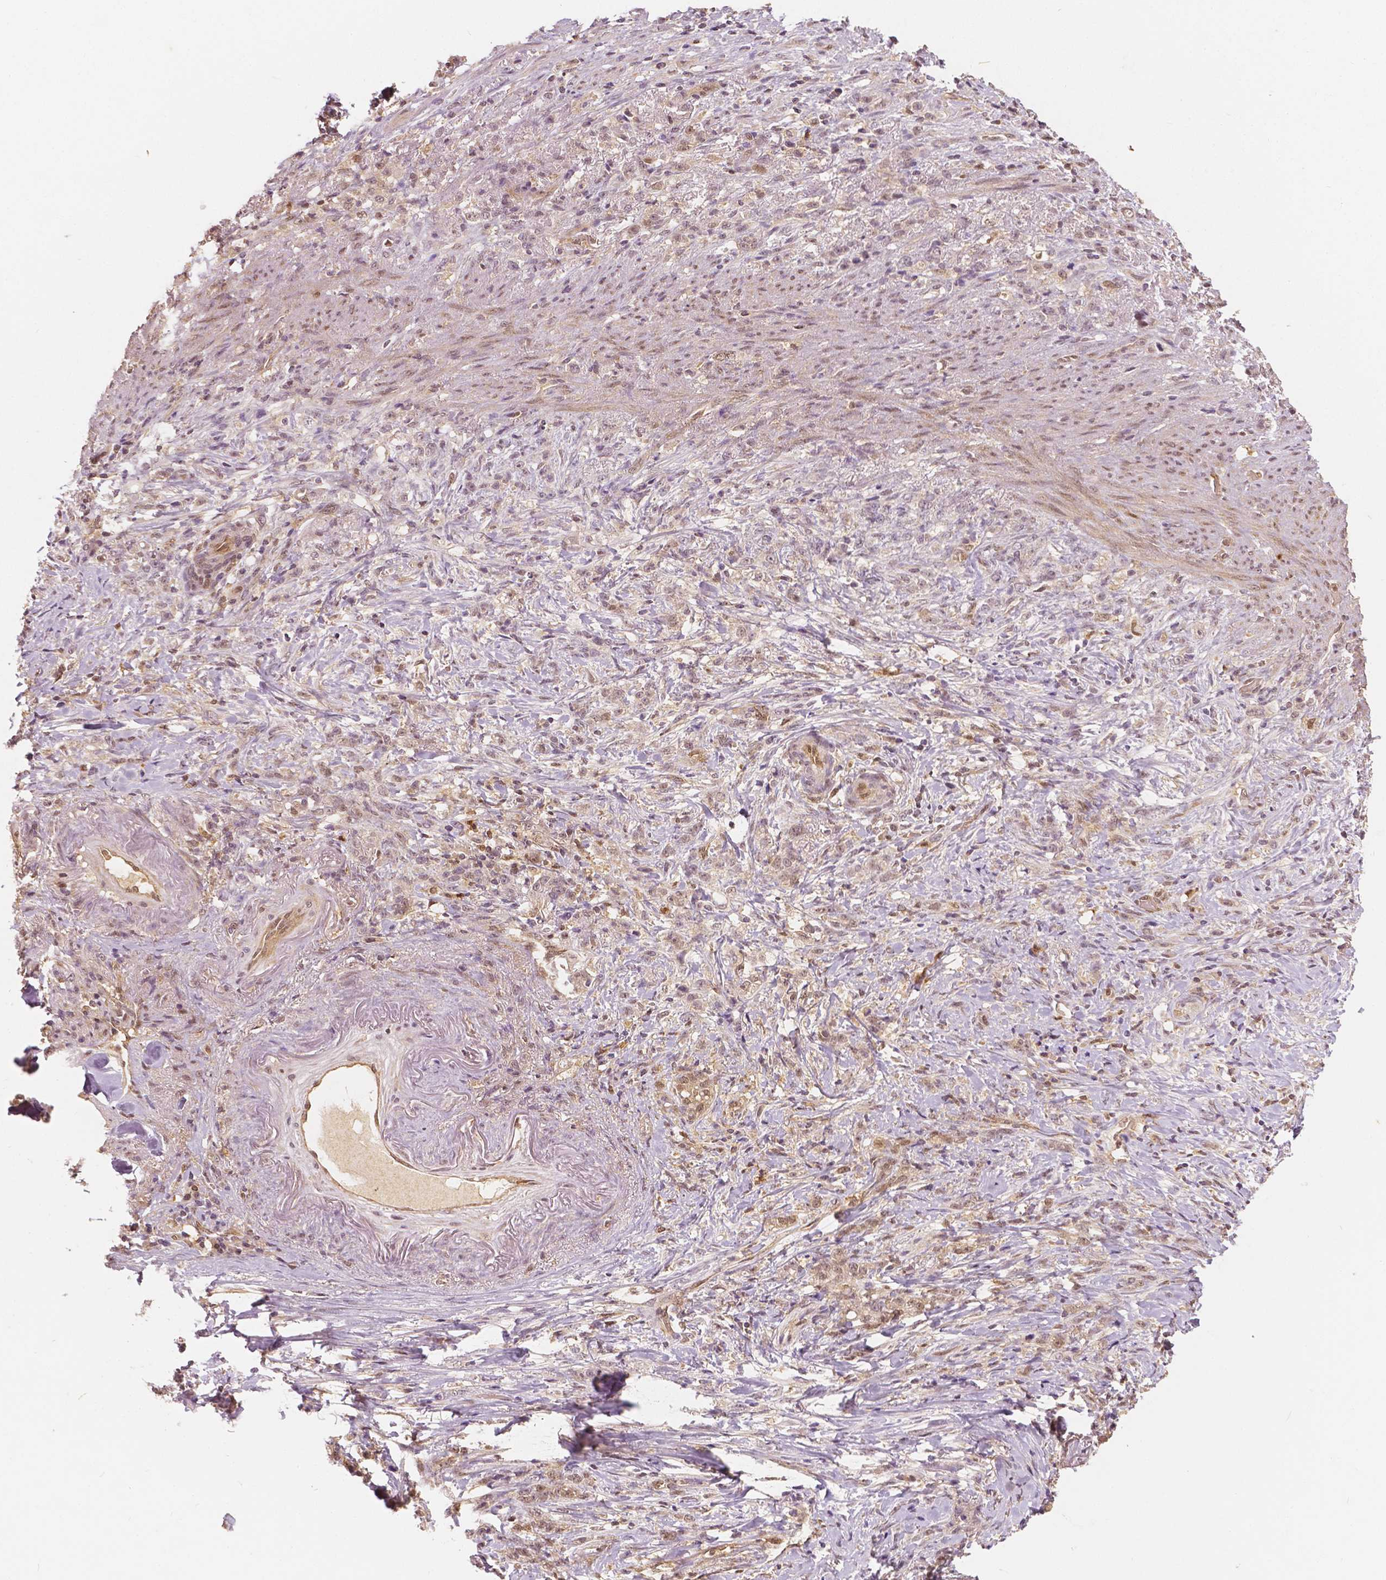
{"staining": {"intensity": "weak", "quantity": ">75%", "location": "cytoplasmic/membranous,nuclear"}, "tissue": "stomach cancer", "cell_type": "Tumor cells", "image_type": "cancer", "snomed": [{"axis": "morphology", "description": "Adenocarcinoma, NOS"}, {"axis": "topography", "description": "Stomach, lower"}], "caption": "Adenocarcinoma (stomach) was stained to show a protein in brown. There is low levels of weak cytoplasmic/membranous and nuclear expression in about >75% of tumor cells.", "gene": "NAPRT", "patient": {"sex": "male", "age": 88}}